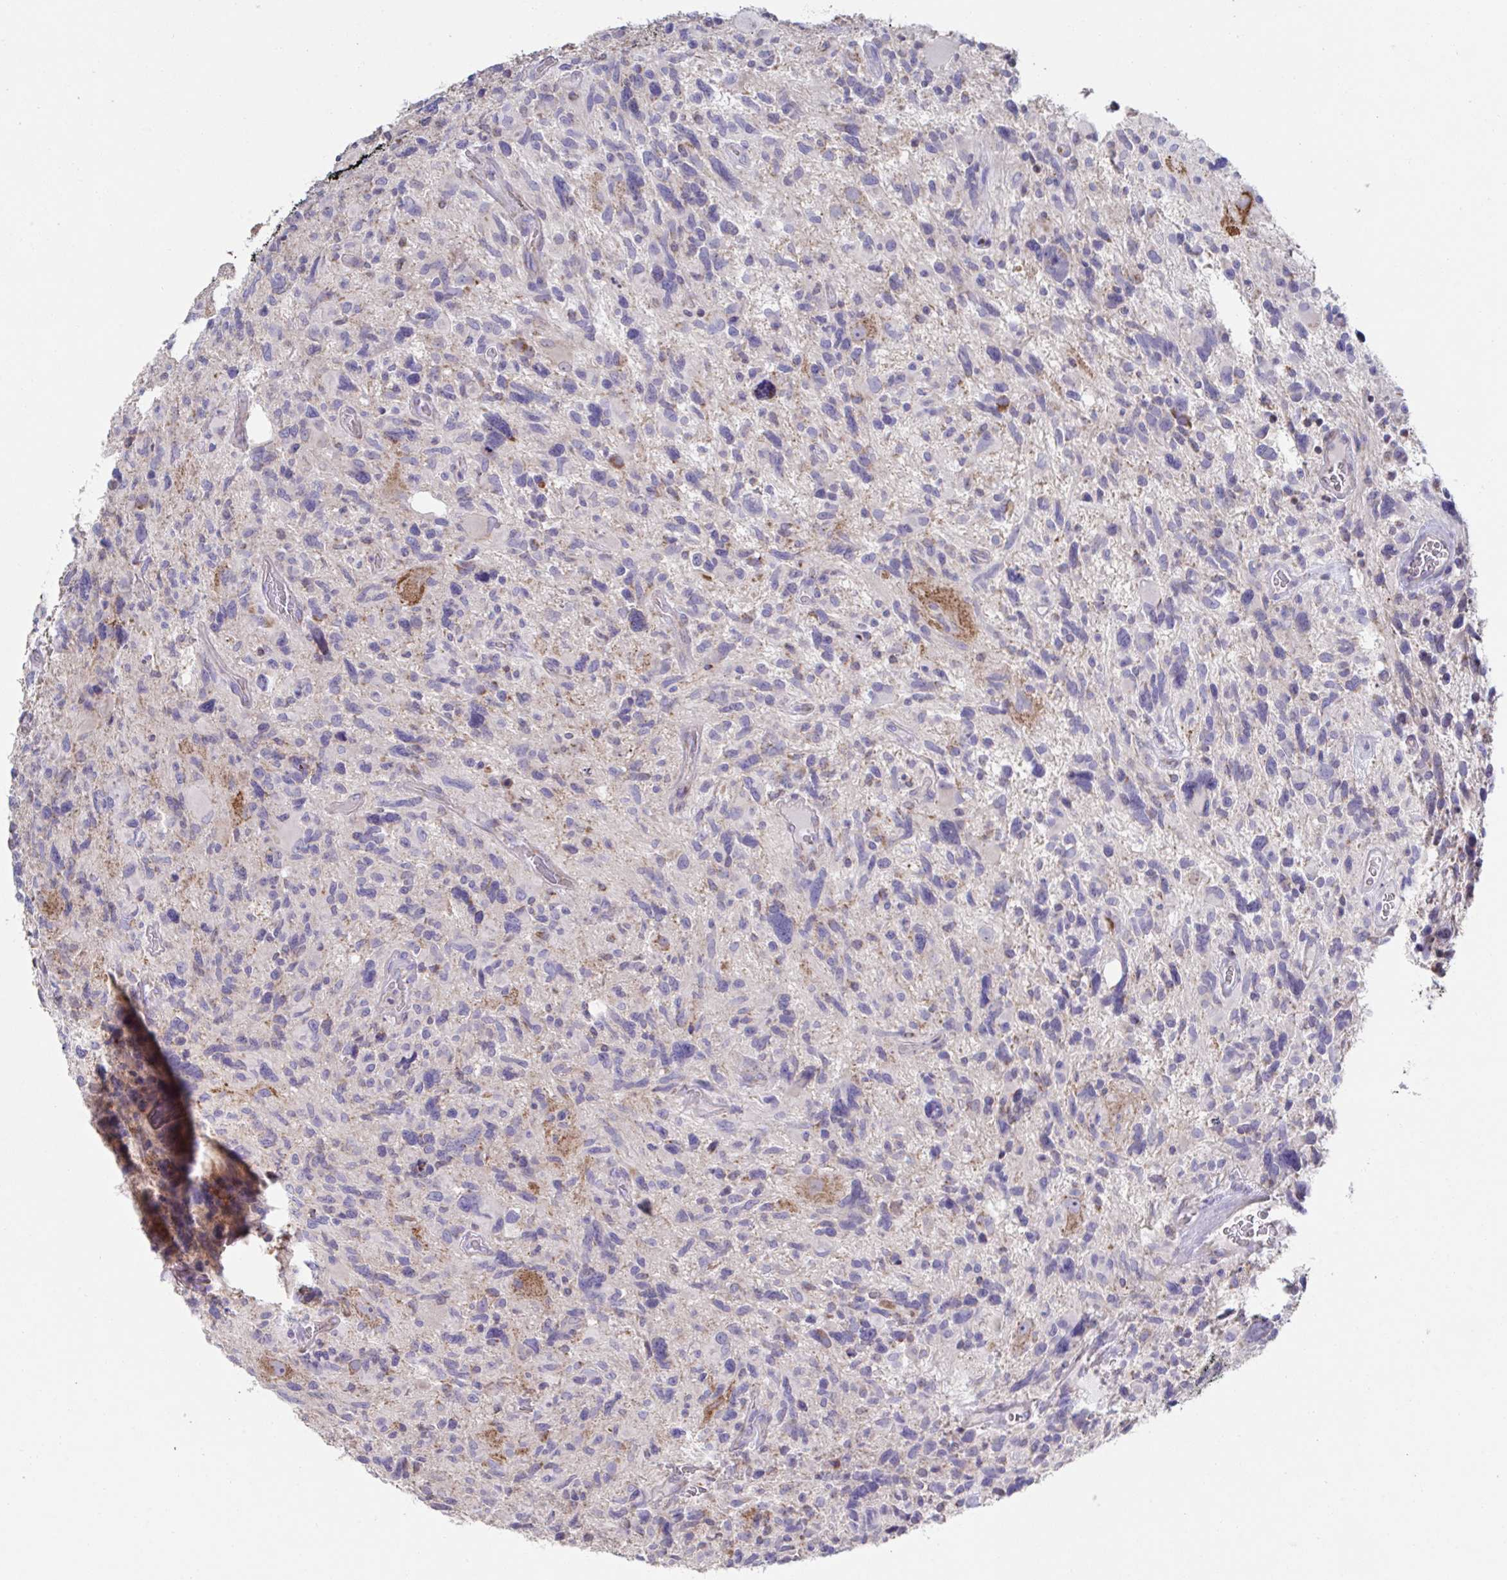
{"staining": {"intensity": "negative", "quantity": "none", "location": "none"}, "tissue": "glioma", "cell_type": "Tumor cells", "image_type": "cancer", "snomed": [{"axis": "morphology", "description": "Glioma, malignant, High grade"}, {"axis": "topography", "description": "Brain"}], "caption": "A photomicrograph of glioma stained for a protein displays no brown staining in tumor cells.", "gene": "NDUFA7", "patient": {"sex": "male", "age": 49}}